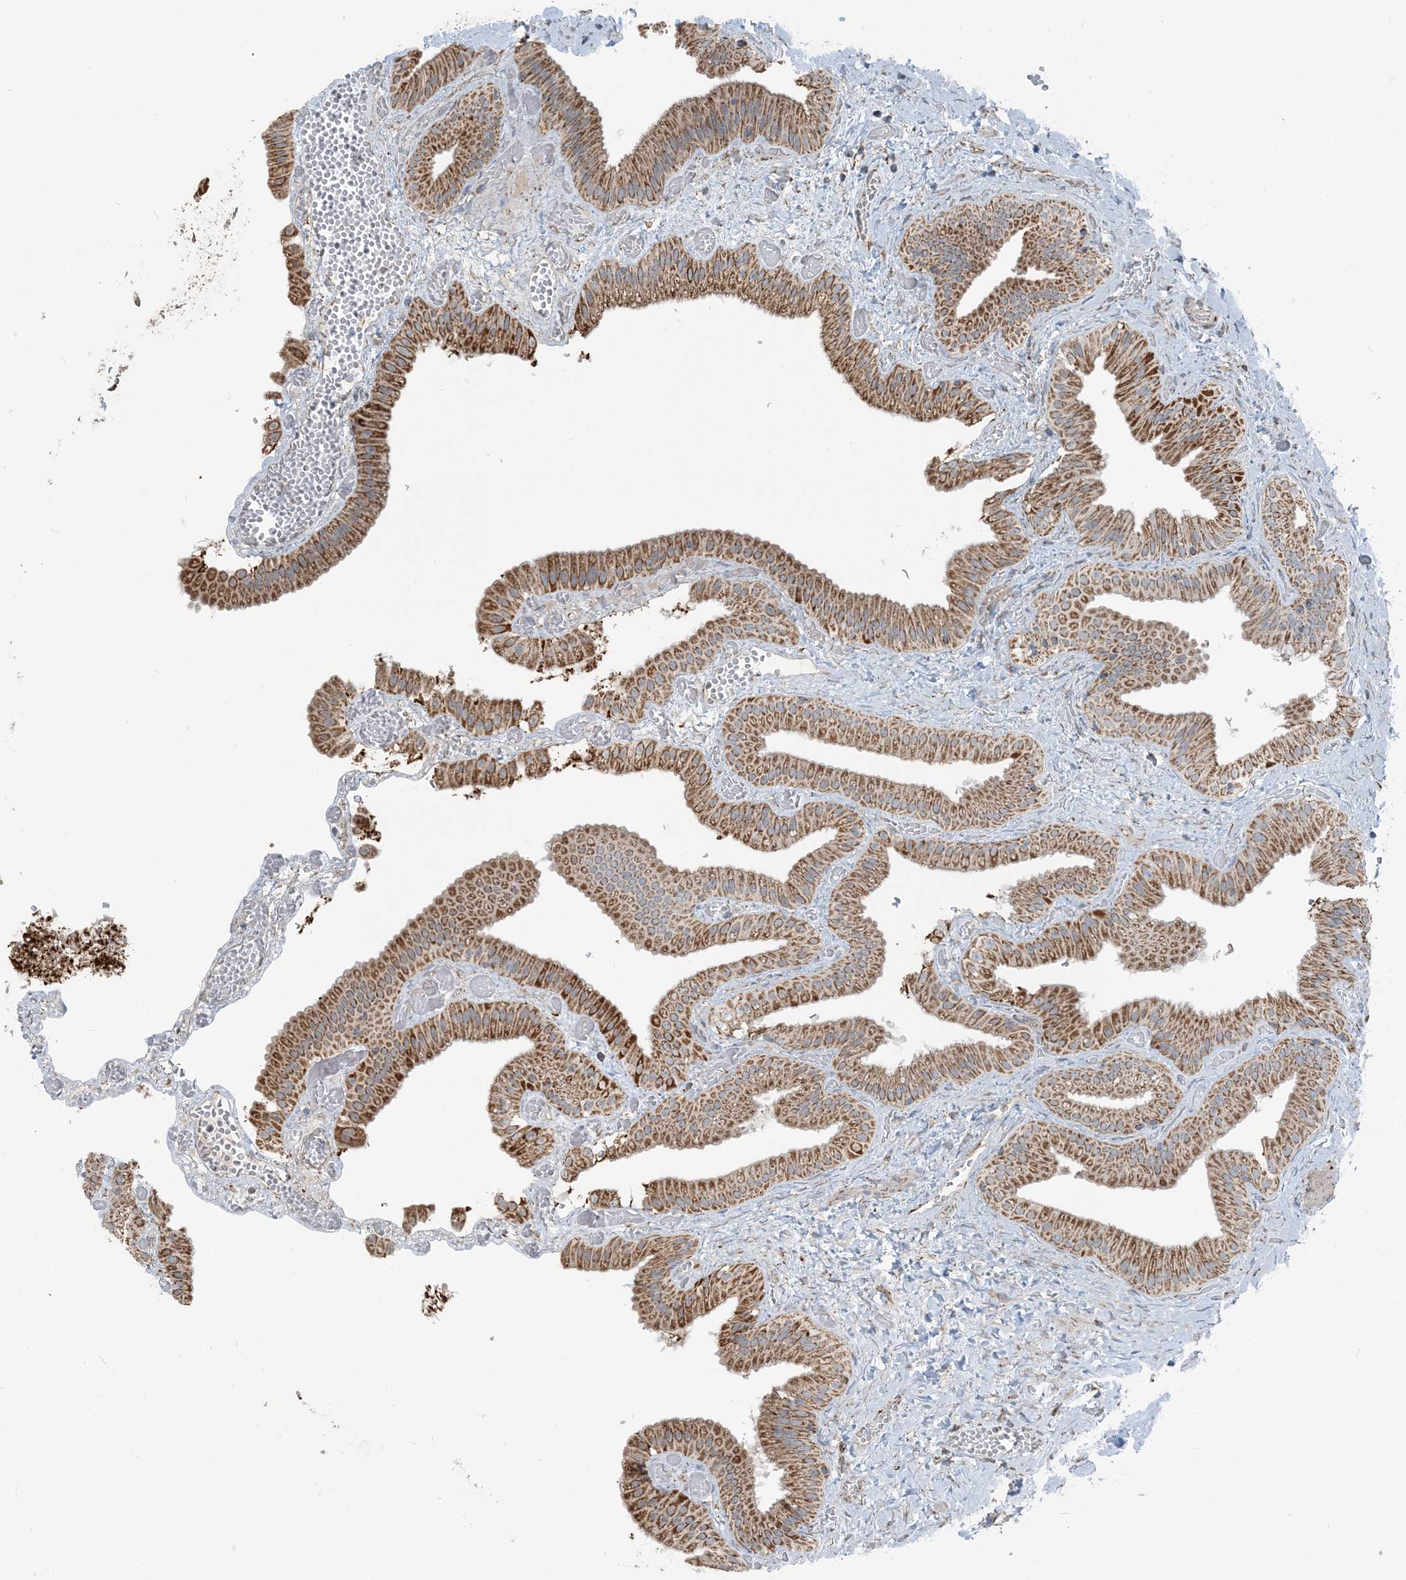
{"staining": {"intensity": "moderate", "quantity": ">75%", "location": "cytoplasmic/membranous"}, "tissue": "gallbladder", "cell_type": "Glandular cells", "image_type": "normal", "snomed": [{"axis": "morphology", "description": "Normal tissue, NOS"}, {"axis": "topography", "description": "Gallbladder"}], "caption": "A histopathology image showing moderate cytoplasmic/membranous positivity in approximately >75% of glandular cells in normal gallbladder, as visualized by brown immunohistochemical staining.", "gene": "PILRB", "patient": {"sex": "female", "age": 64}}